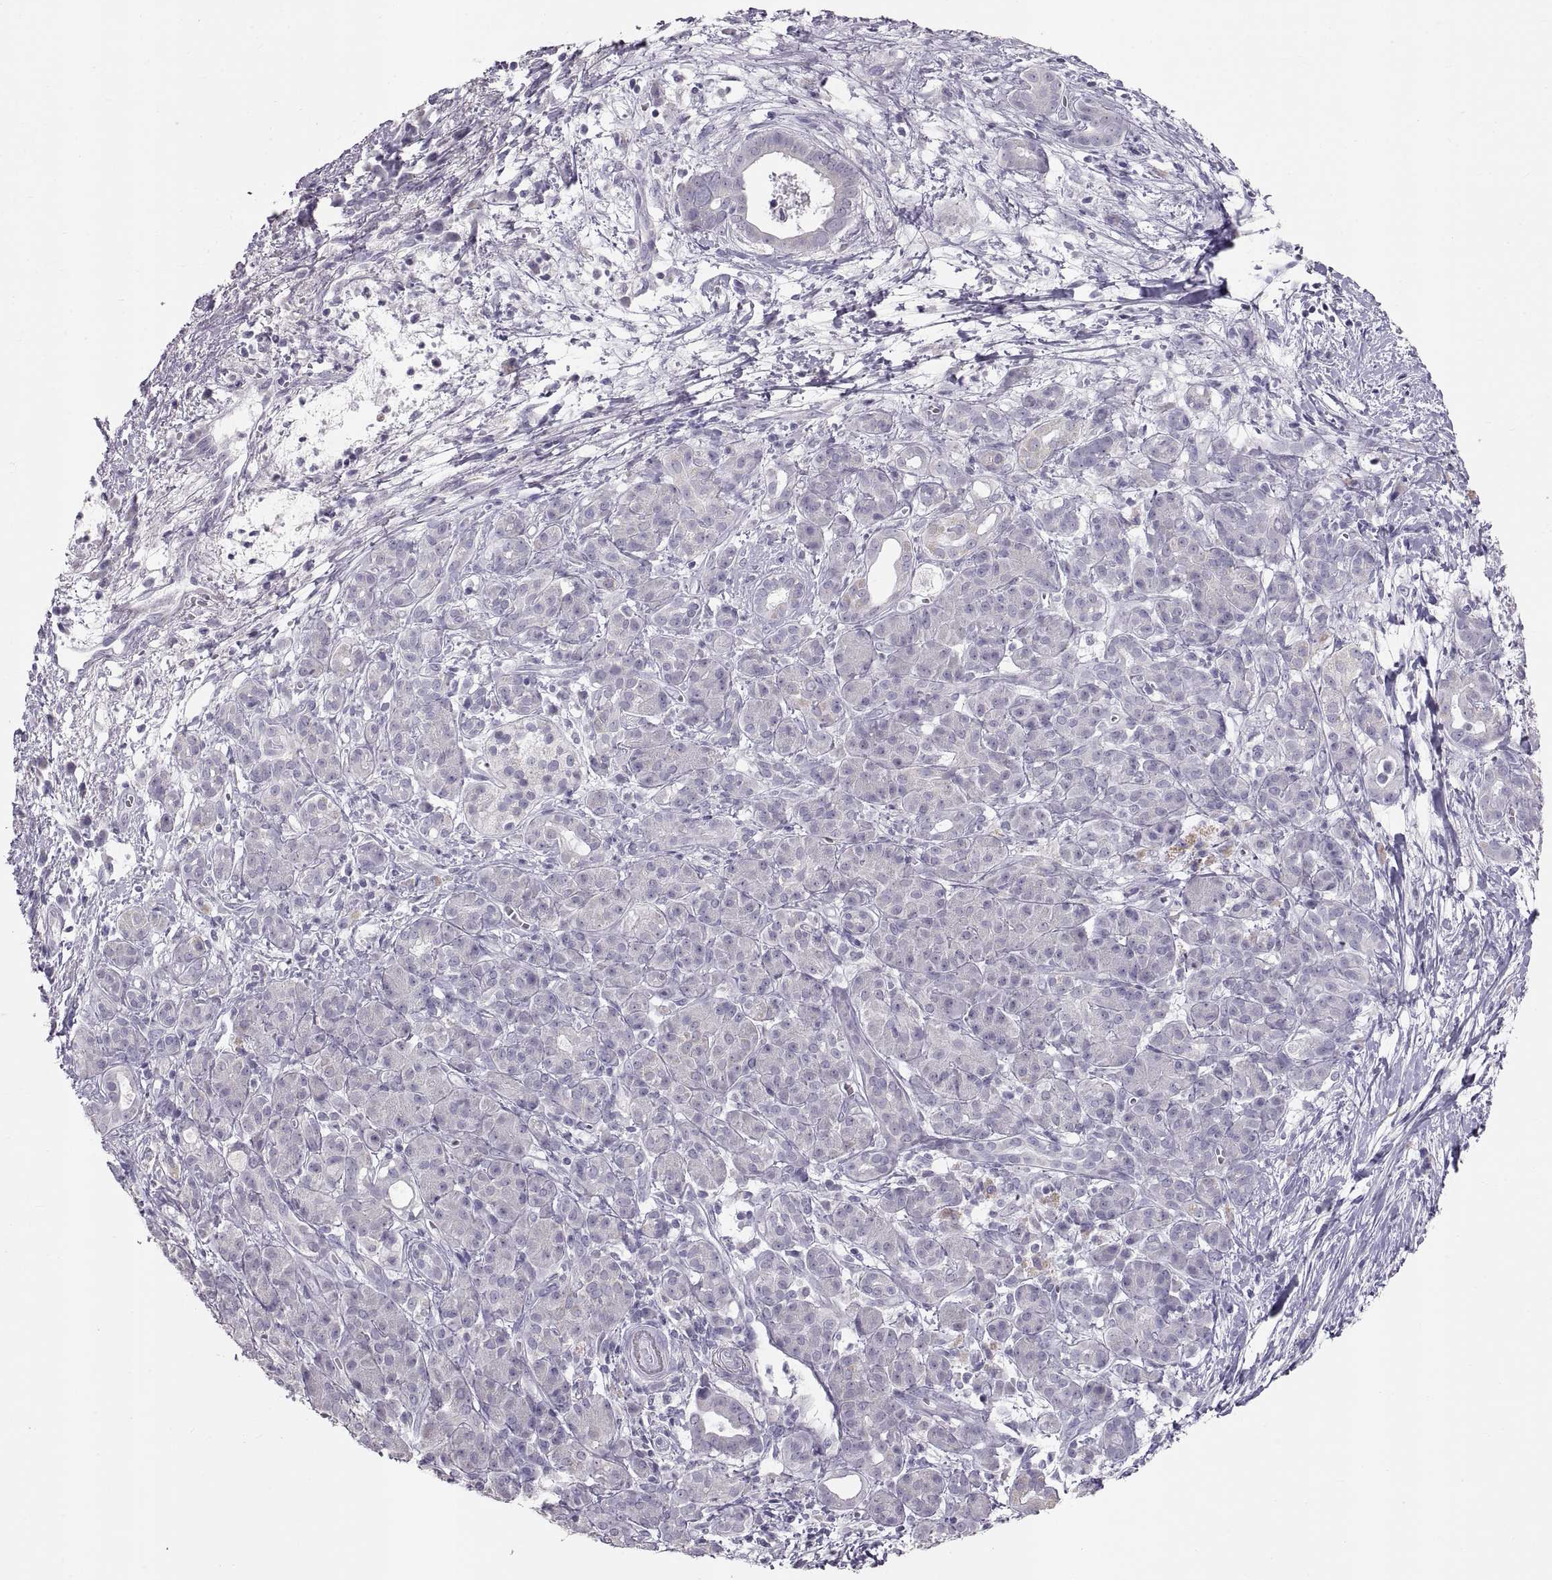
{"staining": {"intensity": "negative", "quantity": "none", "location": "none"}, "tissue": "pancreatic cancer", "cell_type": "Tumor cells", "image_type": "cancer", "snomed": [{"axis": "morphology", "description": "Adenocarcinoma, NOS"}, {"axis": "topography", "description": "Pancreas"}], "caption": "Immunohistochemical staining of adenocarcinoma (pancreatic) demonstrates no significant staining in tumor cells.", "gene": "WBP2NL", "patient": {"sex": "male", "age": 61}}